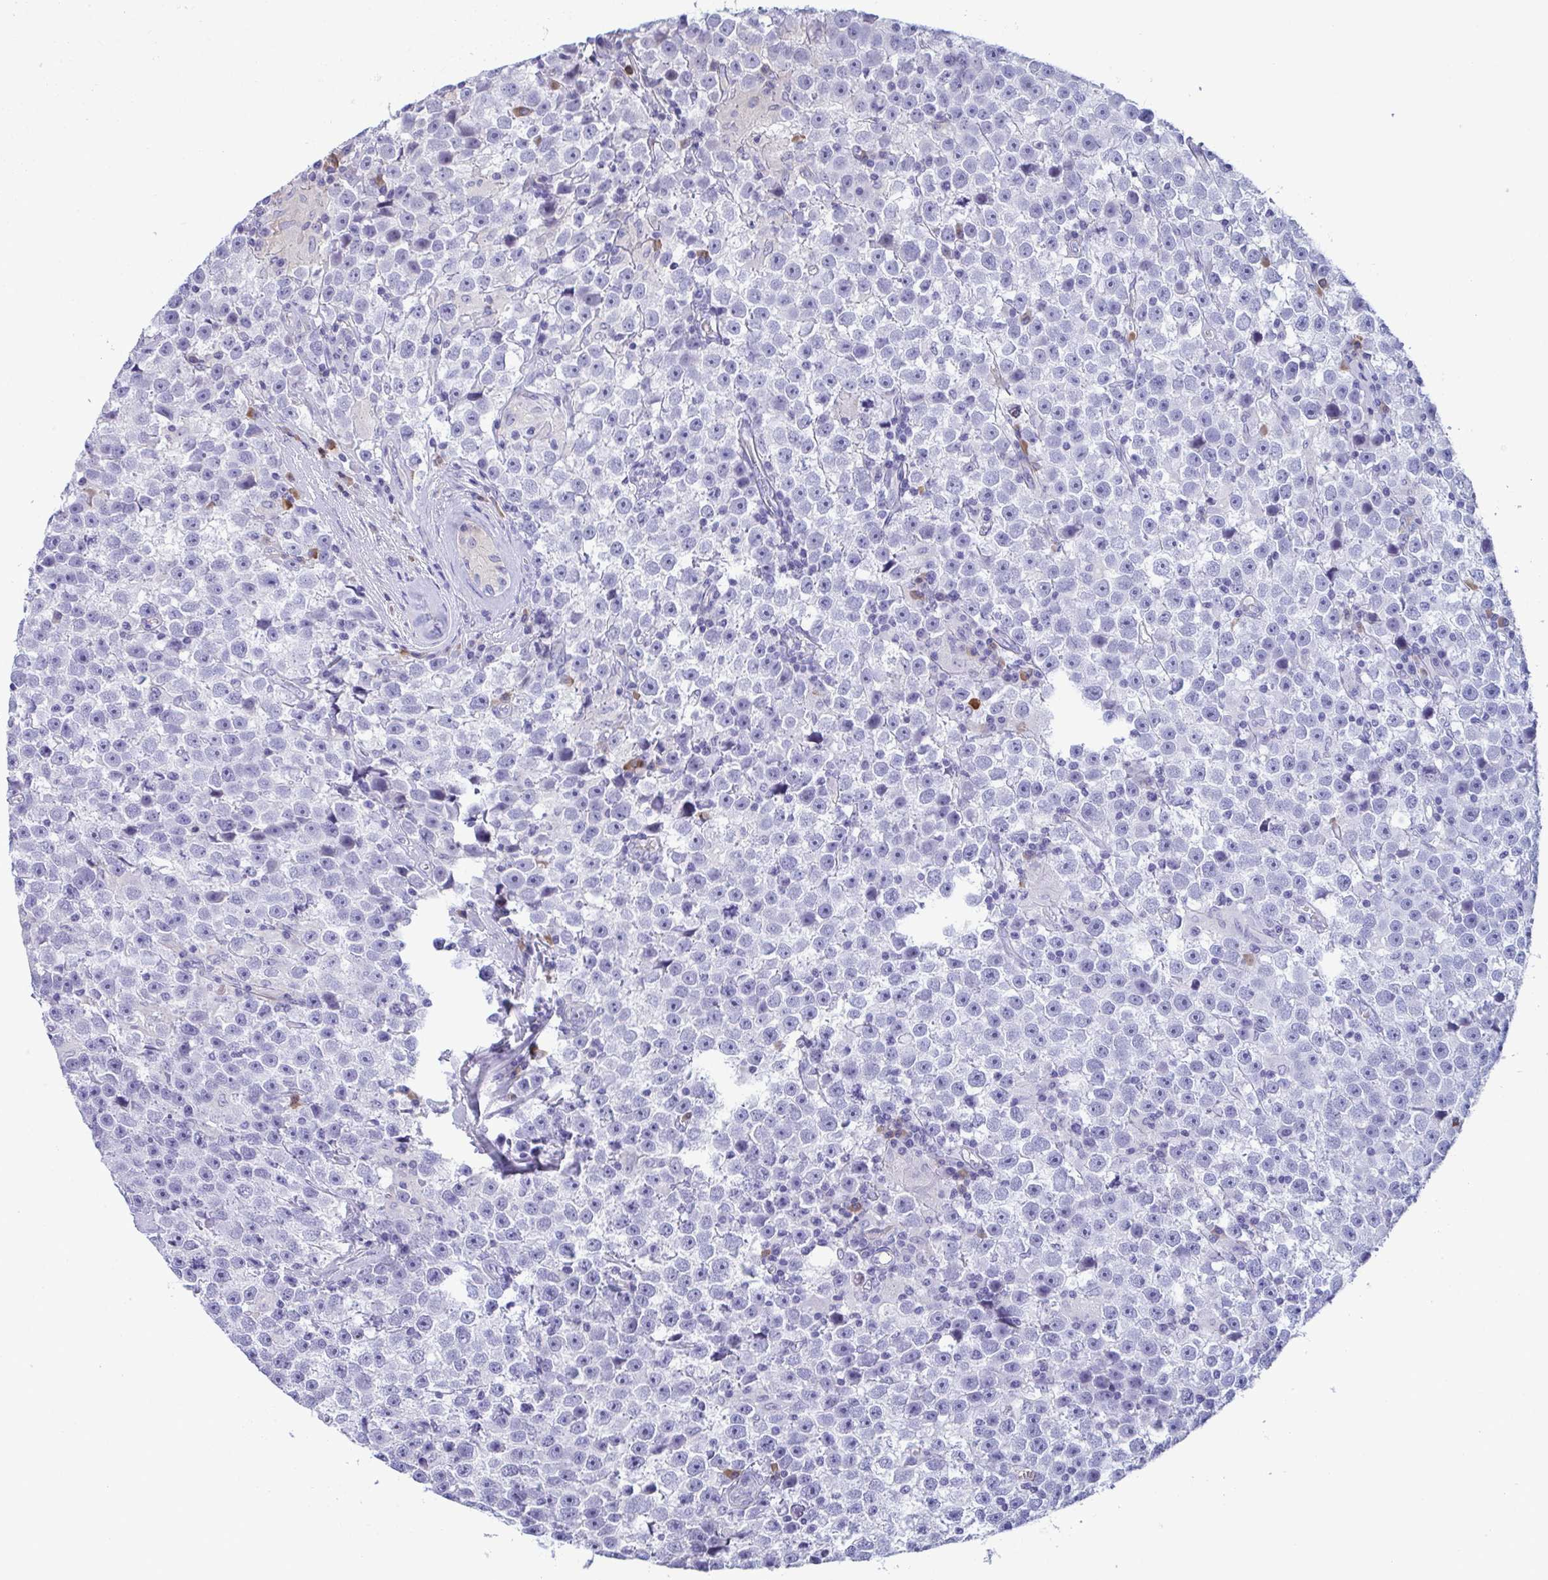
{"staining": {"intensity": "negative", "quantity": "none", "location": "none"}, "tissue": "testis cancer", "cell_type": "Tumor cells", "image_type": "cancer", "snomed": [{"axis": "morphology", "description": "Seminoma, NOS"}, {"axis": "topography", "description": "Testis"}], "caption": "The immunohistochemistry (IHC) photomicrograph has no significant positivity in tumor cells of testis seminoma tissue. (Stains: DAB (3,3'-diaminobenzidine) immunohistochemistry (IHC) with hematoxylin counter stain, Microscopy: brightfield microscopy at high magnification).", "gene": "MS4A14", "patient": {"sex": "male", "age": 31}}